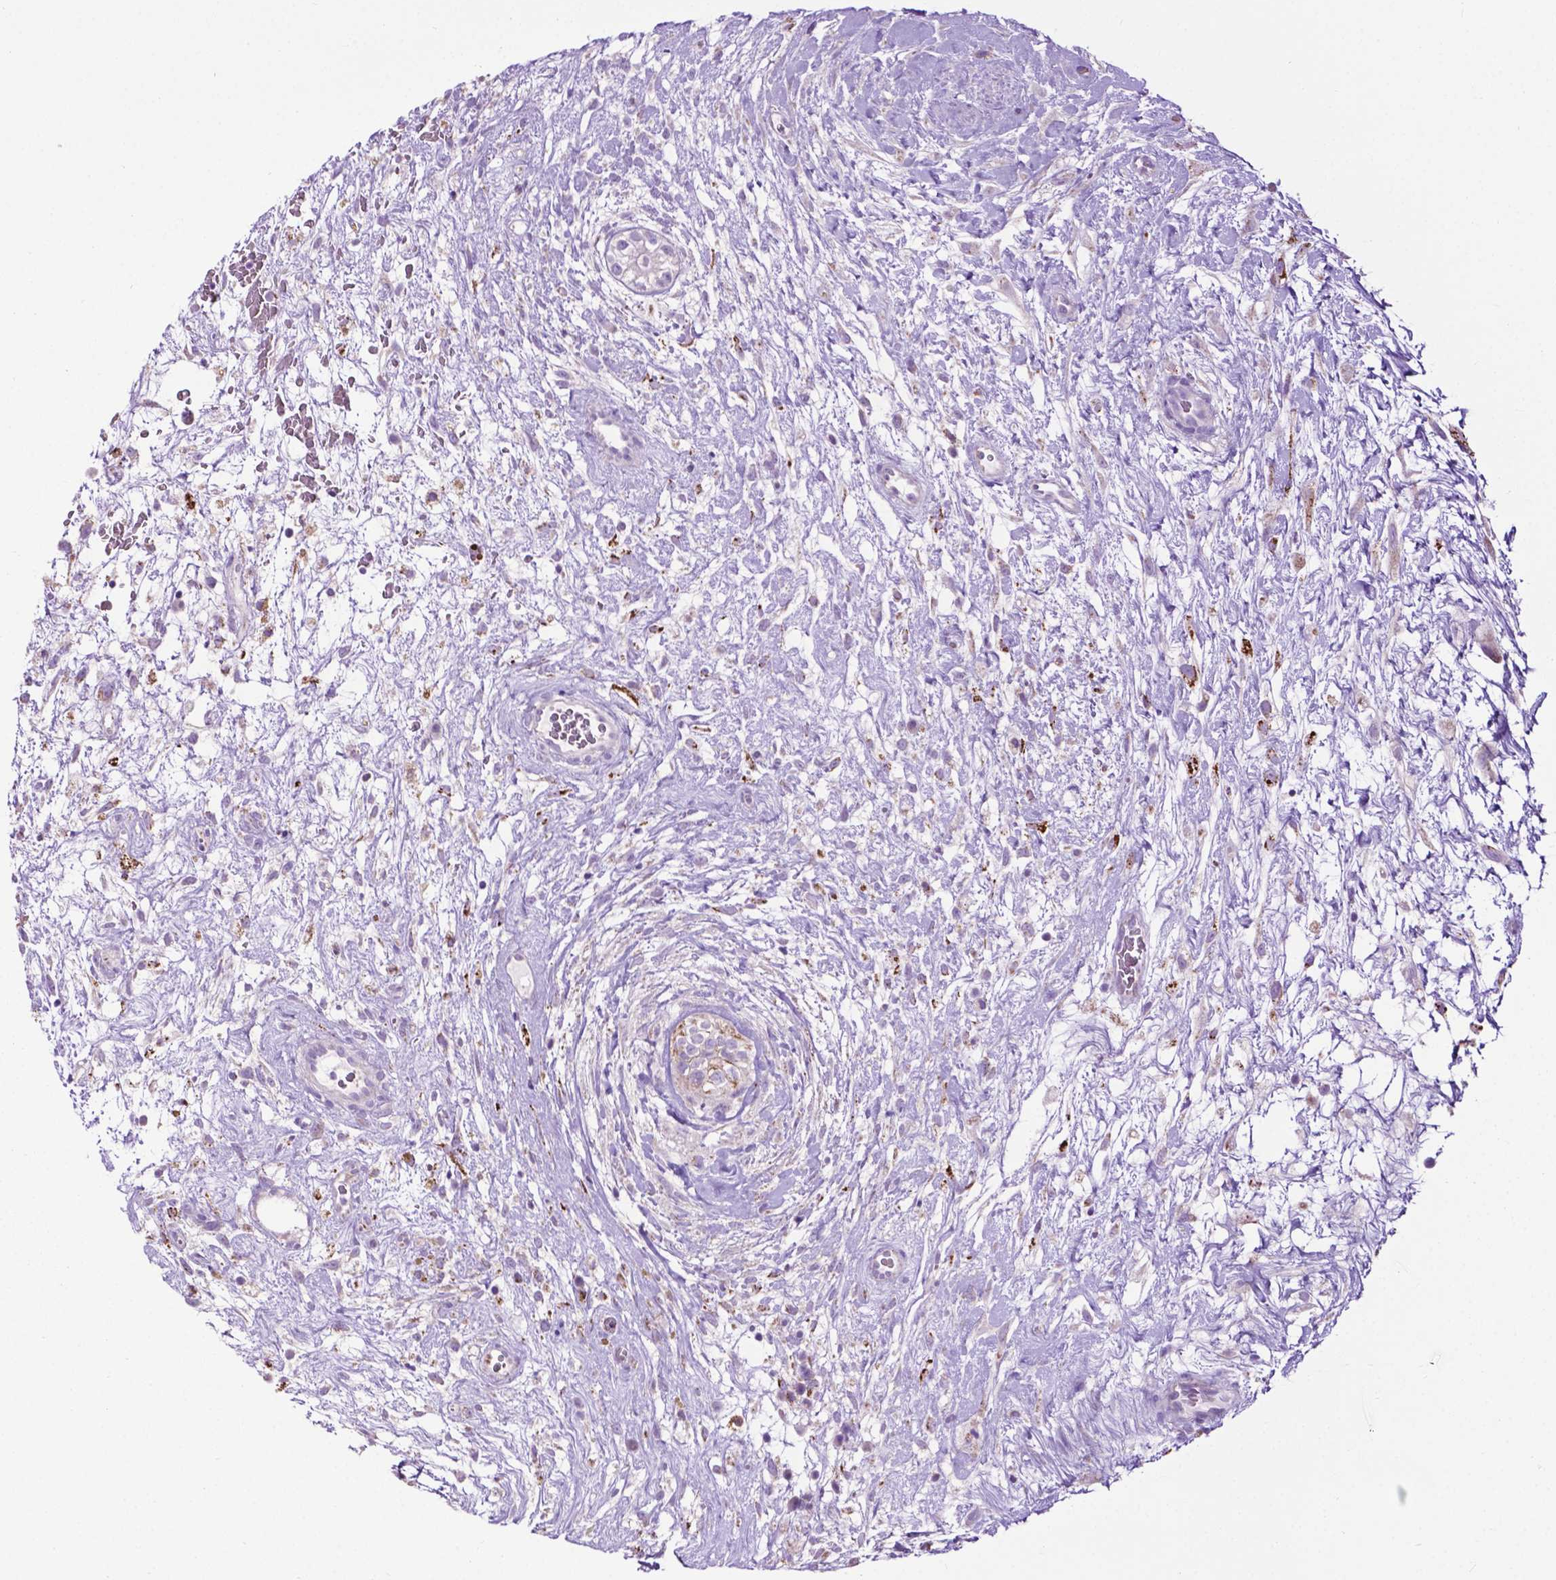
{"staining": {"intensity": "negative", "quantity": "none", "location": "none"}, "tissue": "testis cancer", "cell_type": "Tumor cells", "image_type": "cancer", "snomed": [{"axis": "morphology", "description": "Normal tissue, NOS"}, {"axis": "morphology", "description": "Carcinoma, Embryonal, NOS"}, {"axis": "topography", "description": "Testis"}], "caption": "IHC photomicrograph of human testis cancer stained for a protein (brown), which shows no staining in tumor cells.", "gene": "TMEM132E", "patient": {"sex": "male", "age": 32}}